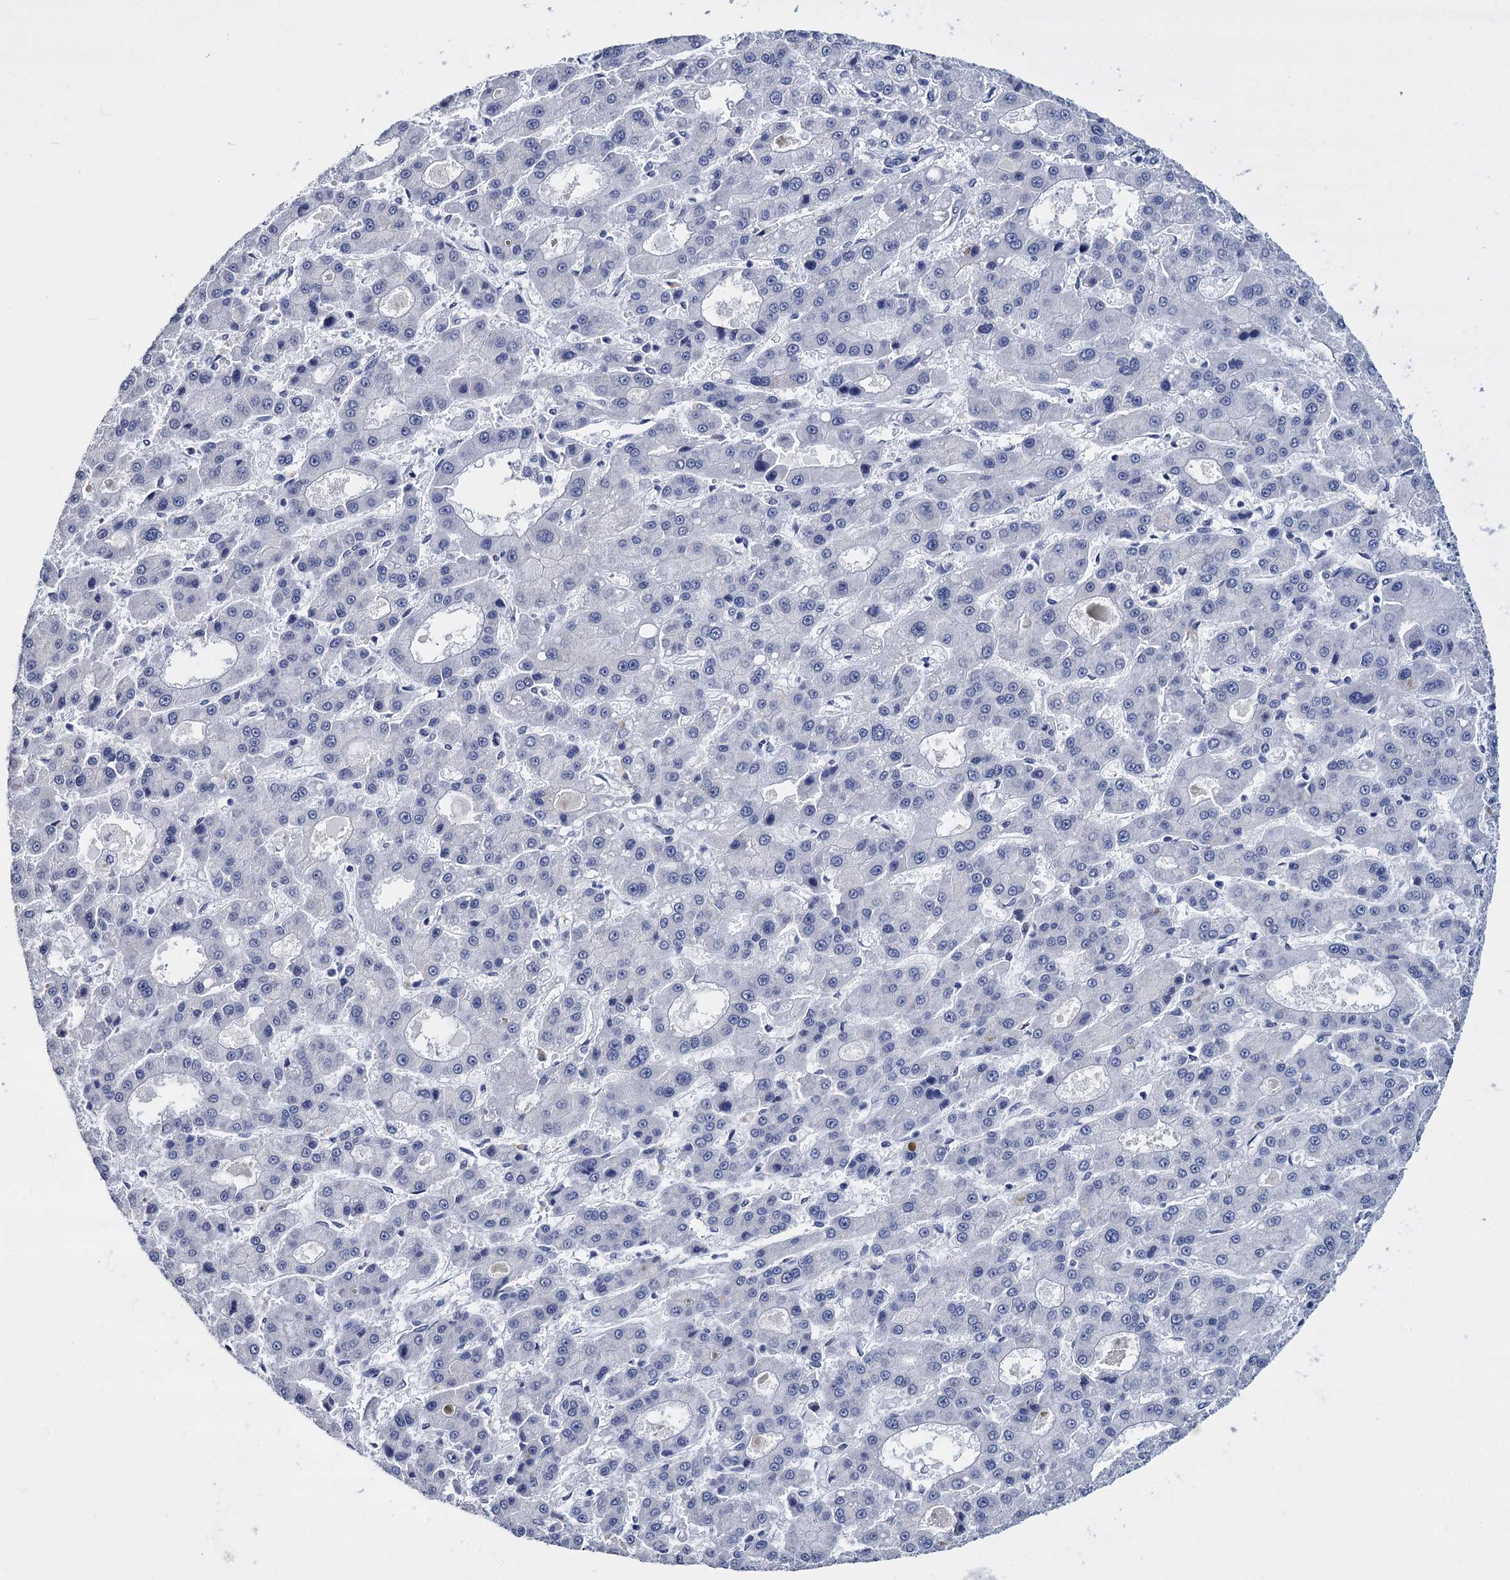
{"staining": {"intensity": "negative", "quantity": "none", "location": "none"}, "tissue": "liver cancer", "cell_type": "Tumor cells", "image_type": "cancer", "snomed": [{"axis": "morphology", "description": "Carcinoma, Hepatocellular, NOS"}, {"axis": "topography", "description": "Liver"}], "caption": "An image of human hepatocellular carcinoma (liver) is negative for staining in tumor cells.", "gene": "MAGEA4", "patient": {"sex": "male", "age": 70}}